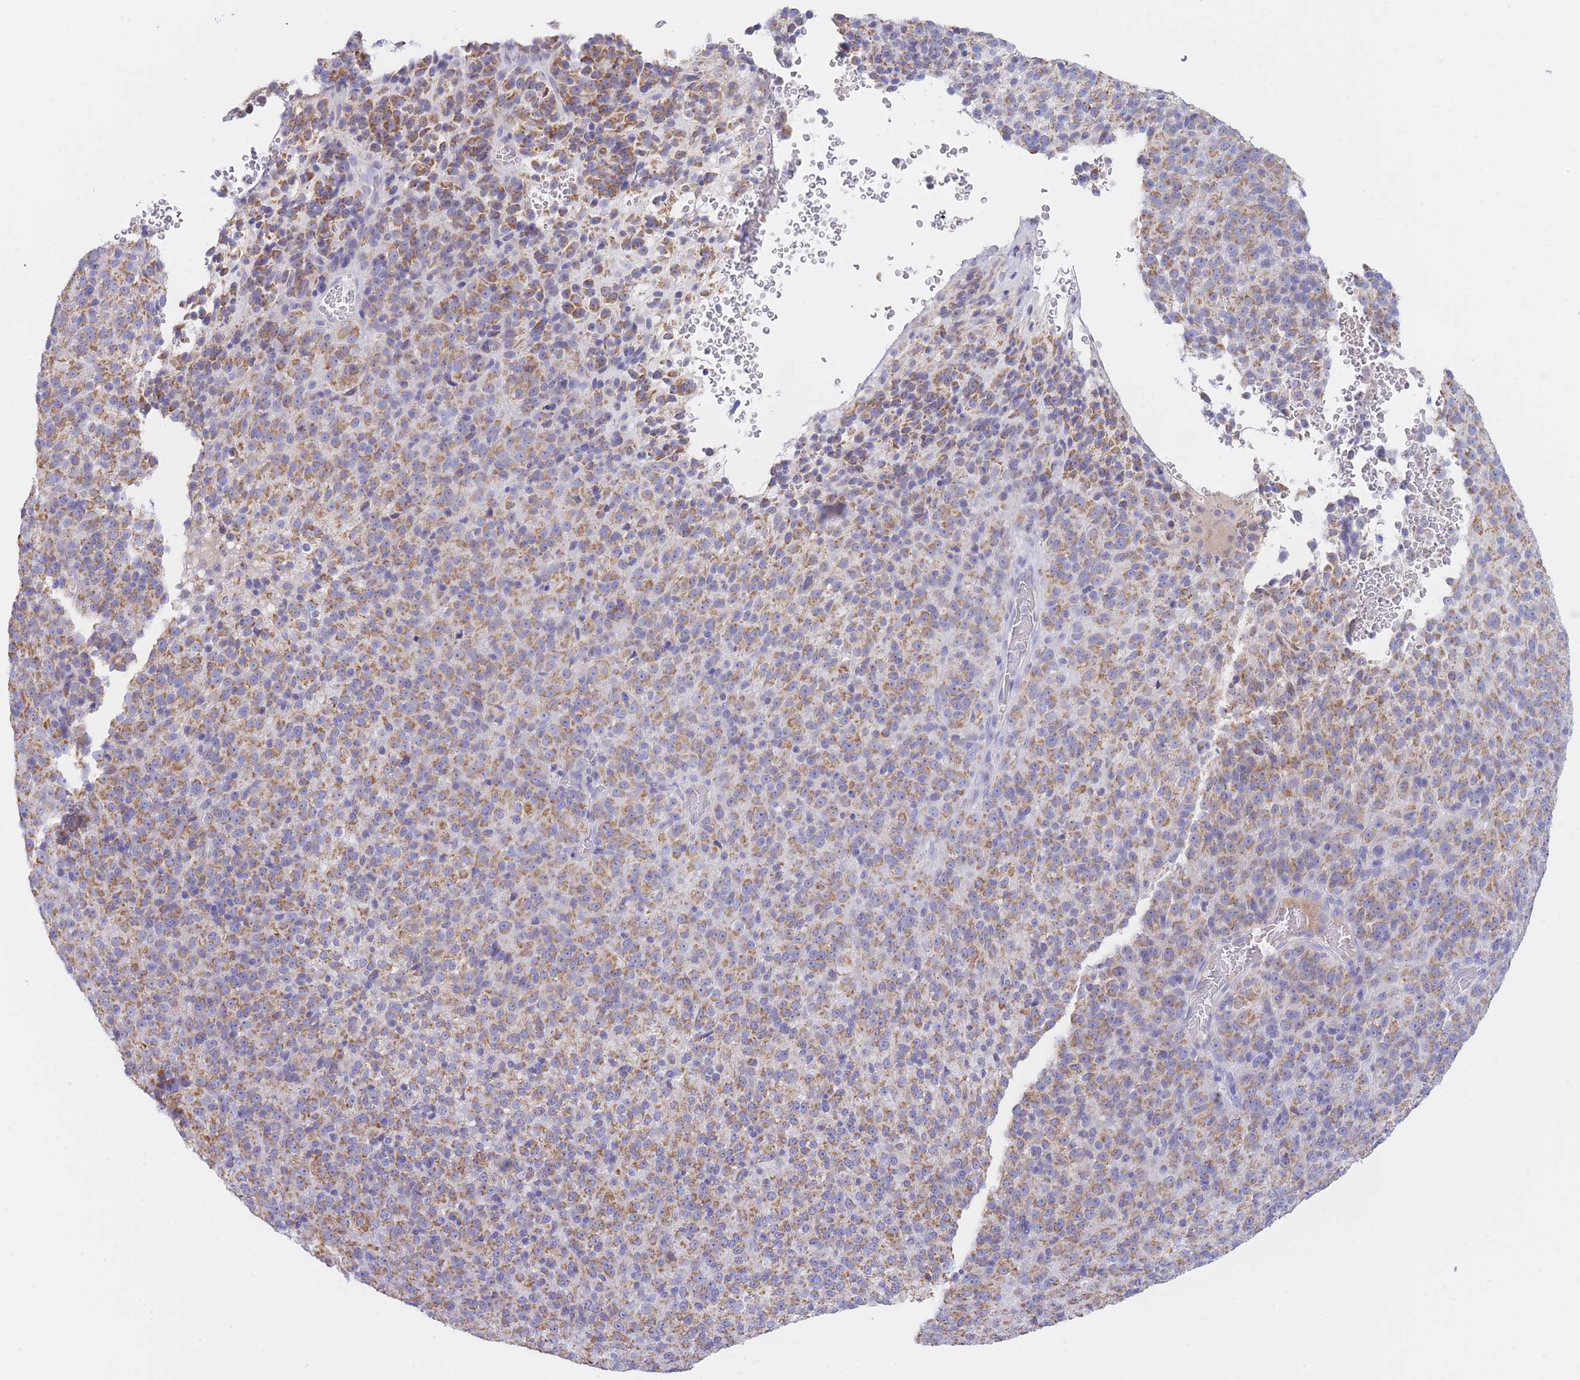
{"staining": {"intensity": "moderate", "quantity": ">75%", "location": "cytoplasmic/membranous"}, "tissue": "melanoma", "cell_type": "Tumor cells", "image_type": "cancer", "snomed": [{"axis": "morphology", "description": "Malignant melanoma, Metastatic site"}, {"axis": "topography", "description": "Brain"}], "caption": "Immunohistochemical staining of malignant melanoma (metastatic site) displays medium levels of moderate cytoplasmic/membranous staining in about >75% of tumor cells.", "gene": "NANP", "patient": {"sex": "female", "age": 56}}